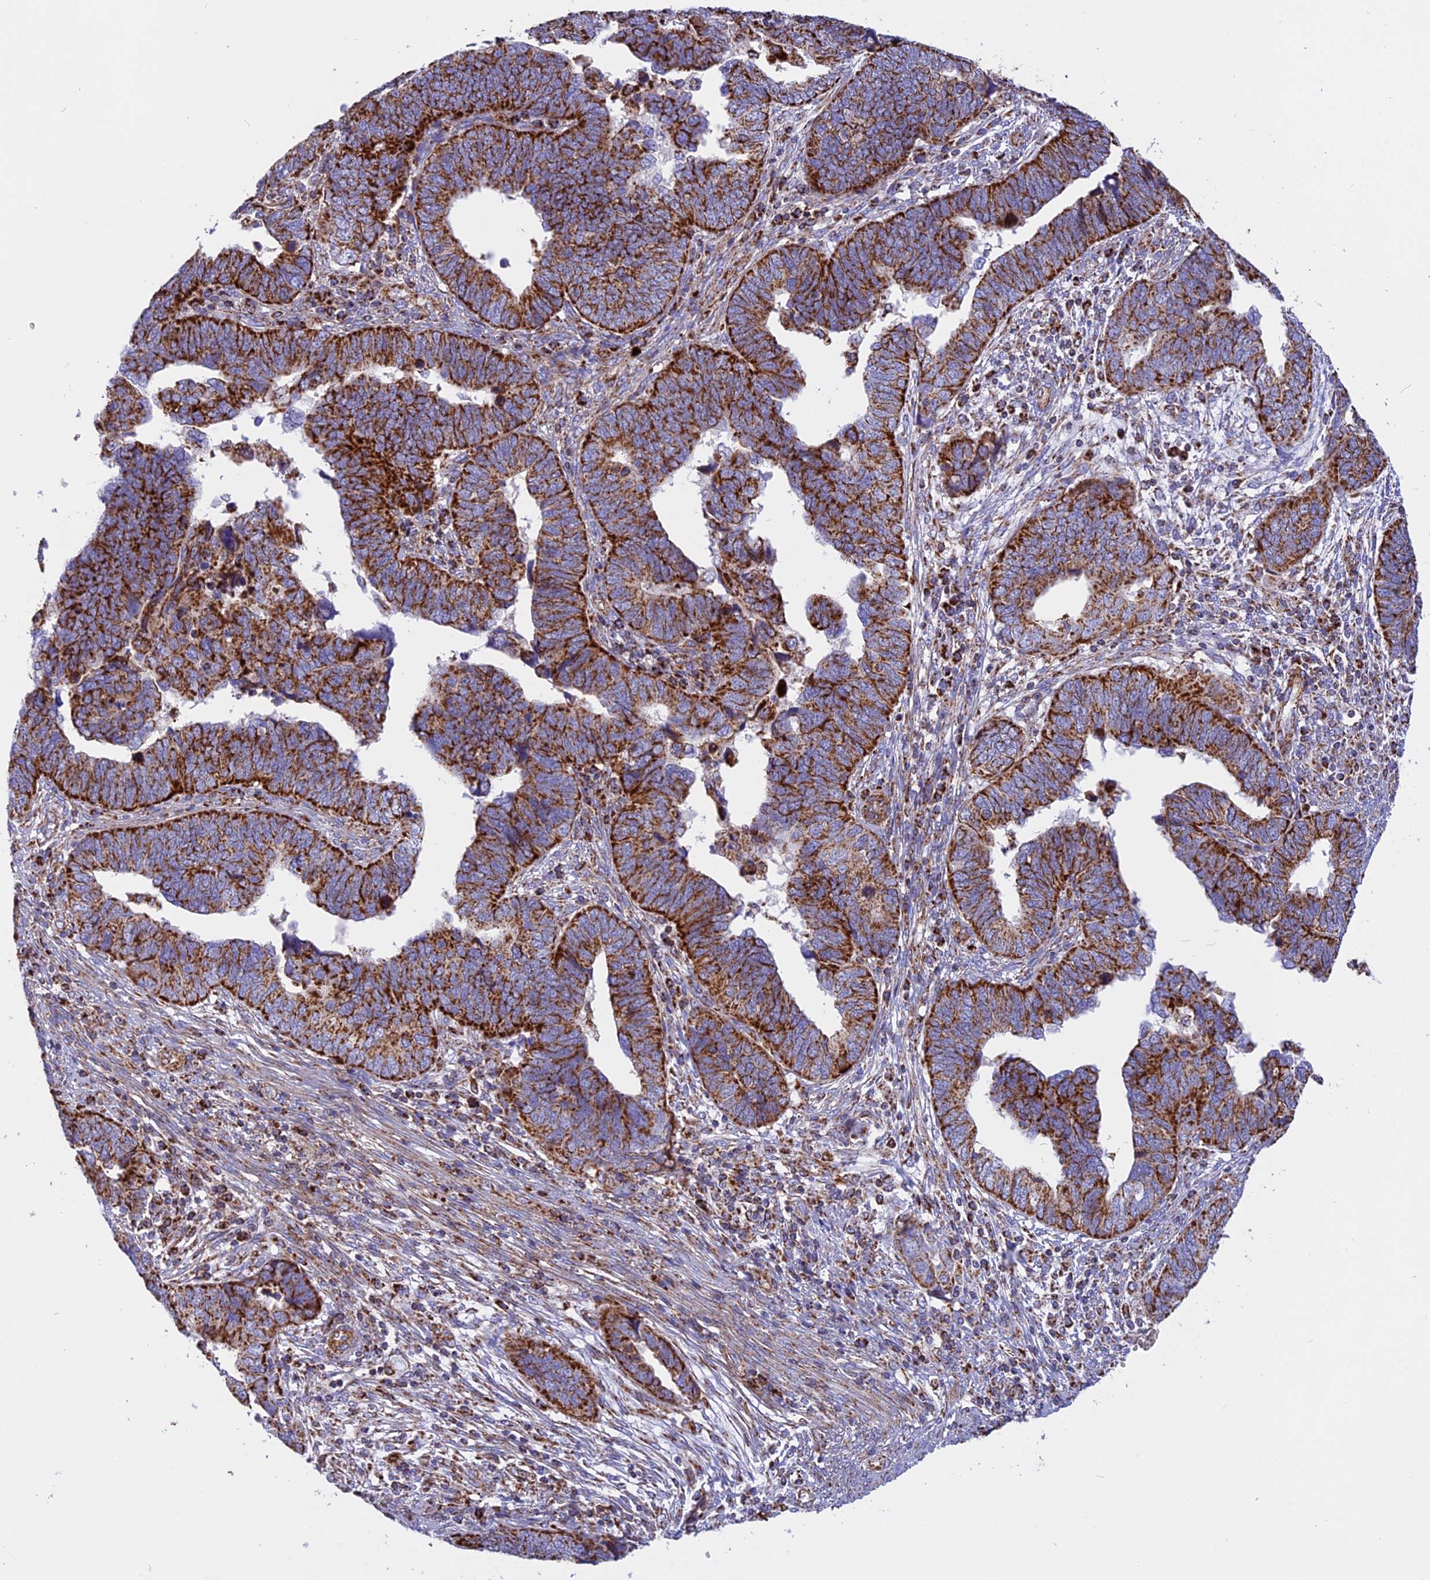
{"staining": {"intensity": "strong", "quantity": ">75%", "location": "cytoplasmic/membranous"}, "tissue": "endometrial cancer", "cell_type": "Tumor cells", "image_type": "cancer", "snomed": [{"axis": "morphology", "description": "Adenocarcinoma, NOS"}, {"axis": "topography", "description": "Endometrium"}], "caption": "IHC micrograph of adenocarcinoma (endometrial) stained for a protein (brown), which demonstrates high levels of strong cytoplasmic/membranous staining in approximately >75% of tumor cells.", "gene": "UQCRB", "patient": {"sex": "female", "age": 79}}